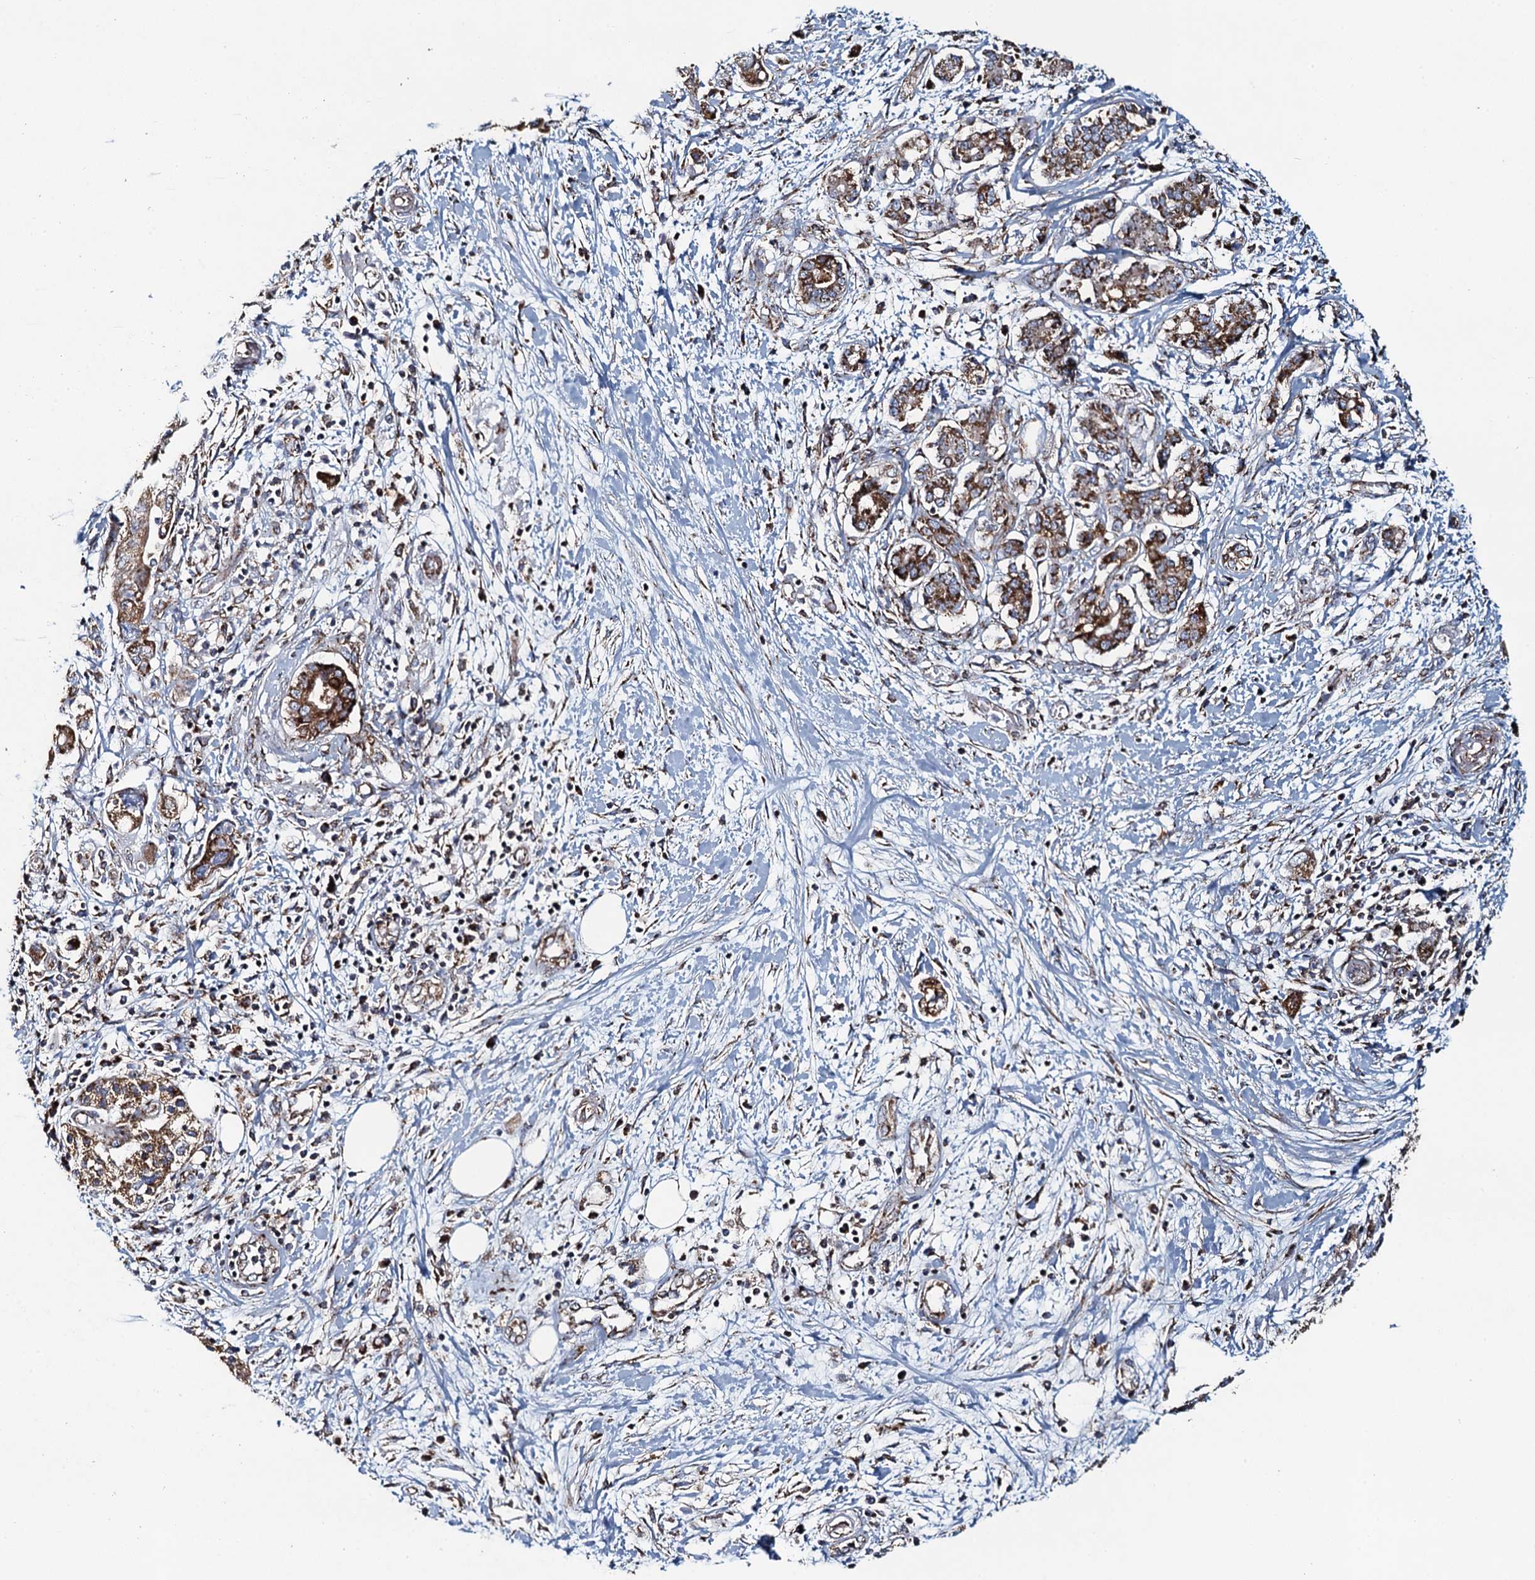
{"staining": {"intensity": "moderate", "quantity": ">75%", "location": "cytoplasmic/membranous"}, "tissue": "pancreatic cancer", "cell_type": "Tumor cells", "image_type": "cancer", "snomed": [{"axis": "morphology", "description": "Adenocarcinoma, NOS"}, {"axis": "topography", "description": "Pancreas"}], "caption": "A micrograph showing moderate cytoplasmic/membranous positivity in about >75% of tumor cells in pancreatic cancer (adenocarcinoma), as visualized by brown immunohistochemical staining.", "gene": "EVC2", "patient": {"sex": "female", "age": 73}}